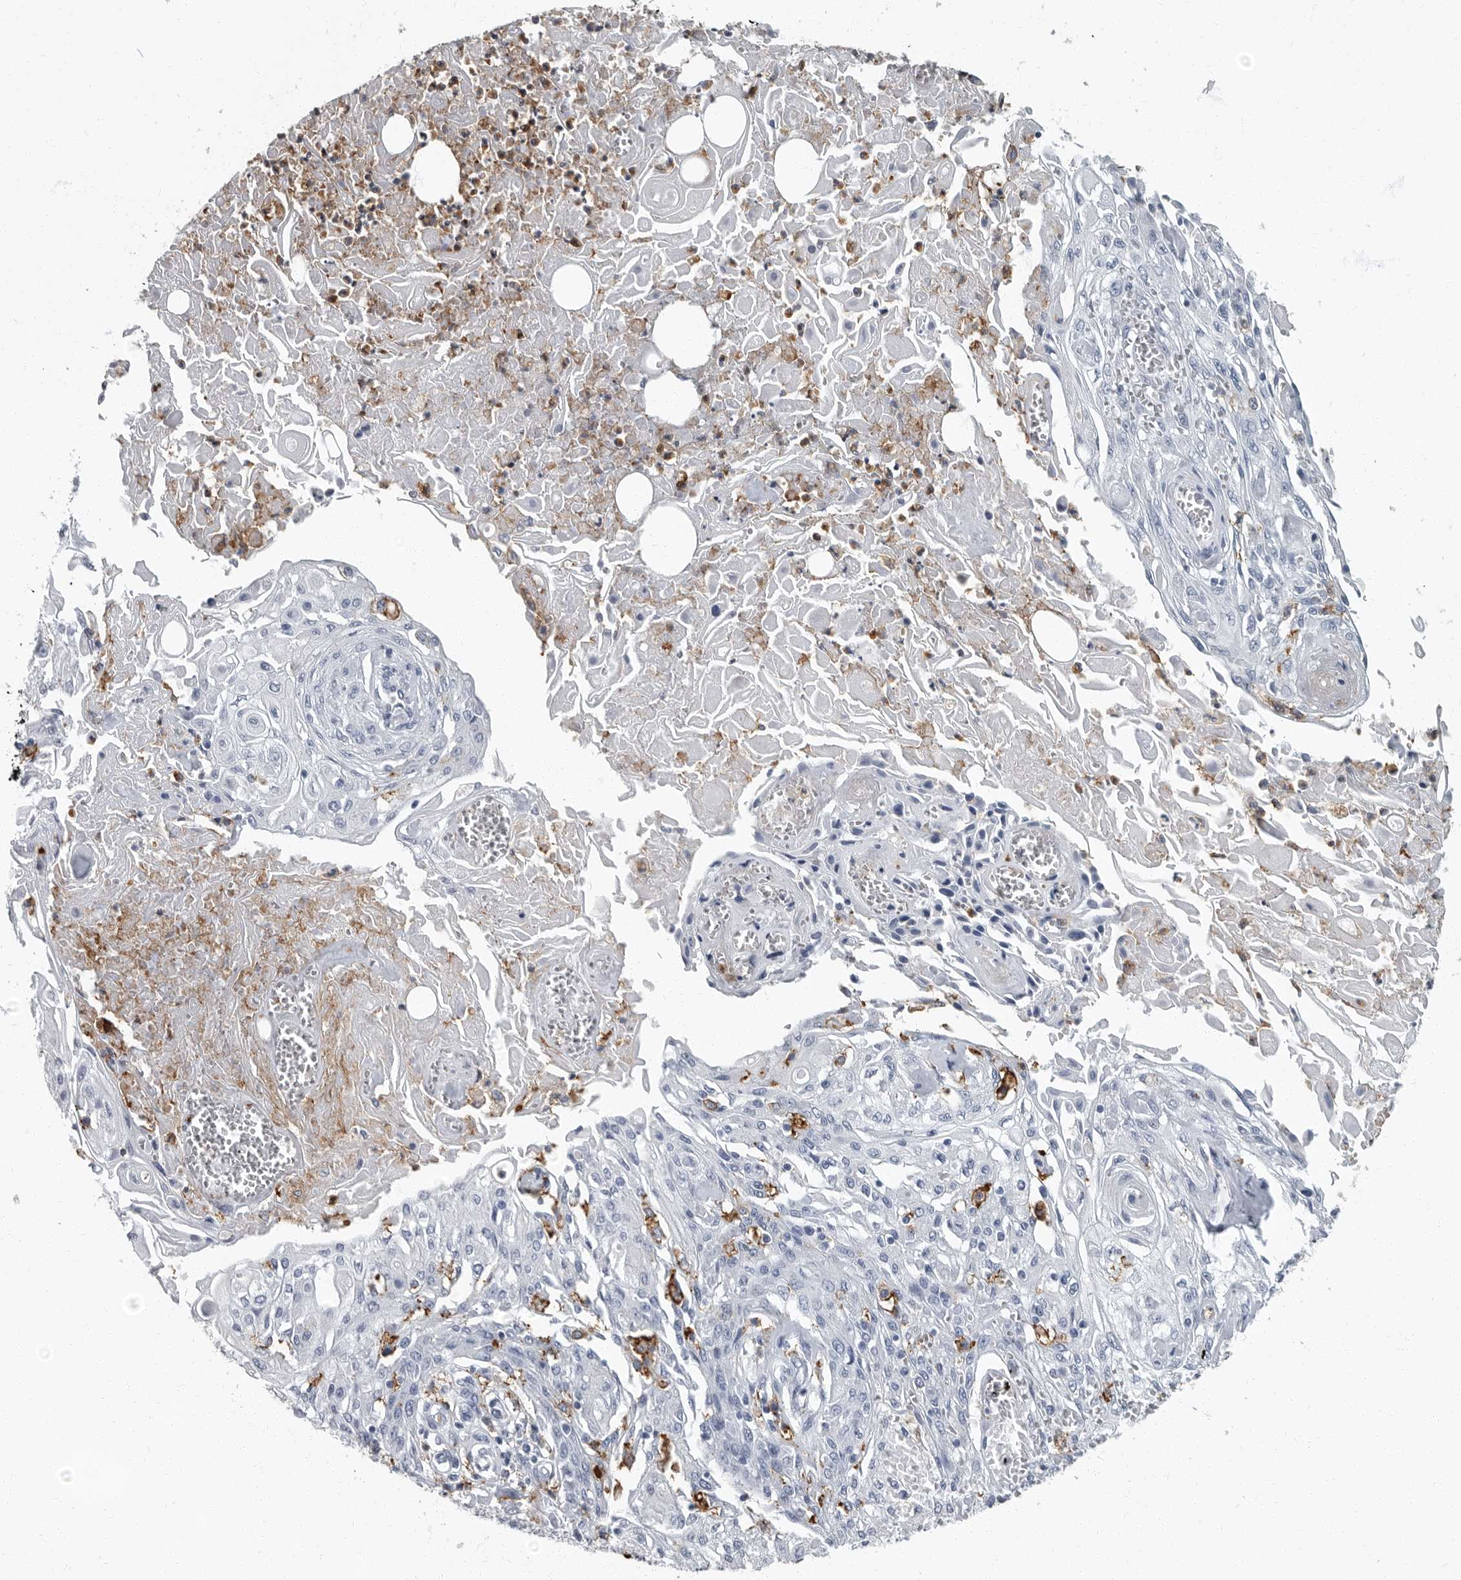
{"staining": {"intensity": "negative", "quantity": "none", "location": "none"}, "tissue": "skin cancer", "cell_type": "Tumor cells", "image_type": "cancer", "snomed": [{"axis": "morphology", "description": "Squamous cell carcinoma, NOS"}, {"axis": "morphology", "description": "Squamous cell carcinoma, metastatic, NOS"}, {"axis": "topography", "description": "Skin"}, {"axis": "topography", "description": "Lymph node"}], "caption": "Tumor cells are negative for protein expression in human metastatic squamous cell carcinoma (skin). The staining is performed using DAB (3,3'-diaminobenzidine) brown chromogen with nuclei counter-stained in using hematoxylin.", "gene": "FCER1G", "patient": {"sex": "male", "age": 75}}